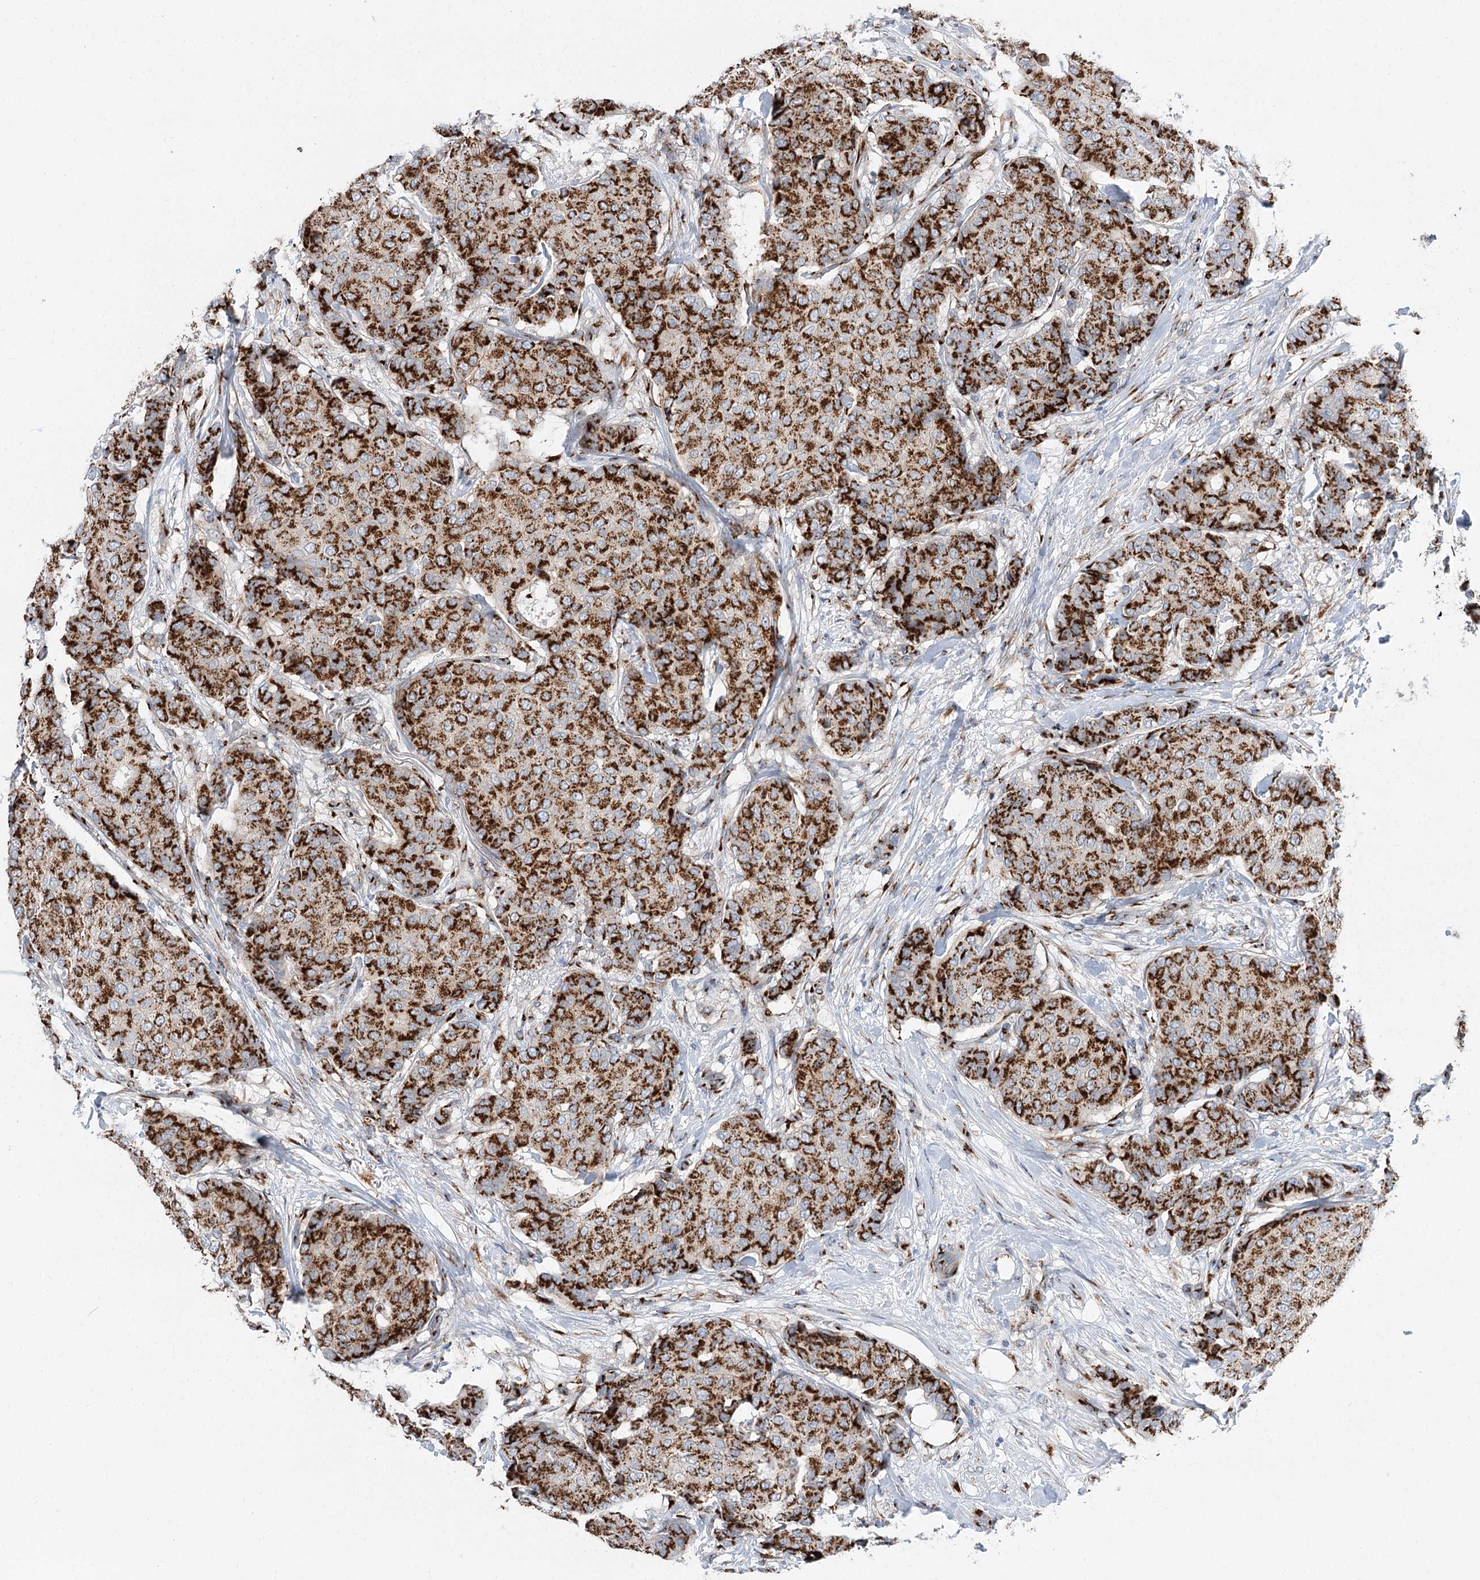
{"staining": {"intensity": "strong", "quantity": ">75%", "location": "cytoplasmic/membranous"}, "tissue": "breast cancer", "cell_type": "Tumor cells", "image_type": "cancer", "snomed": [{"axis": "morphology", "description": "Duct carcinoma"}, {"axis": "topography", "description": "Breast"}], "caption": "Tumor cells reveal high levels of strong cytoplasmic/membranous expression in approximately >75% of cells in human intraductal carcinoma (breast).", "gene": "TMEM165", "patient": {"sex": "female", "age": 75}}